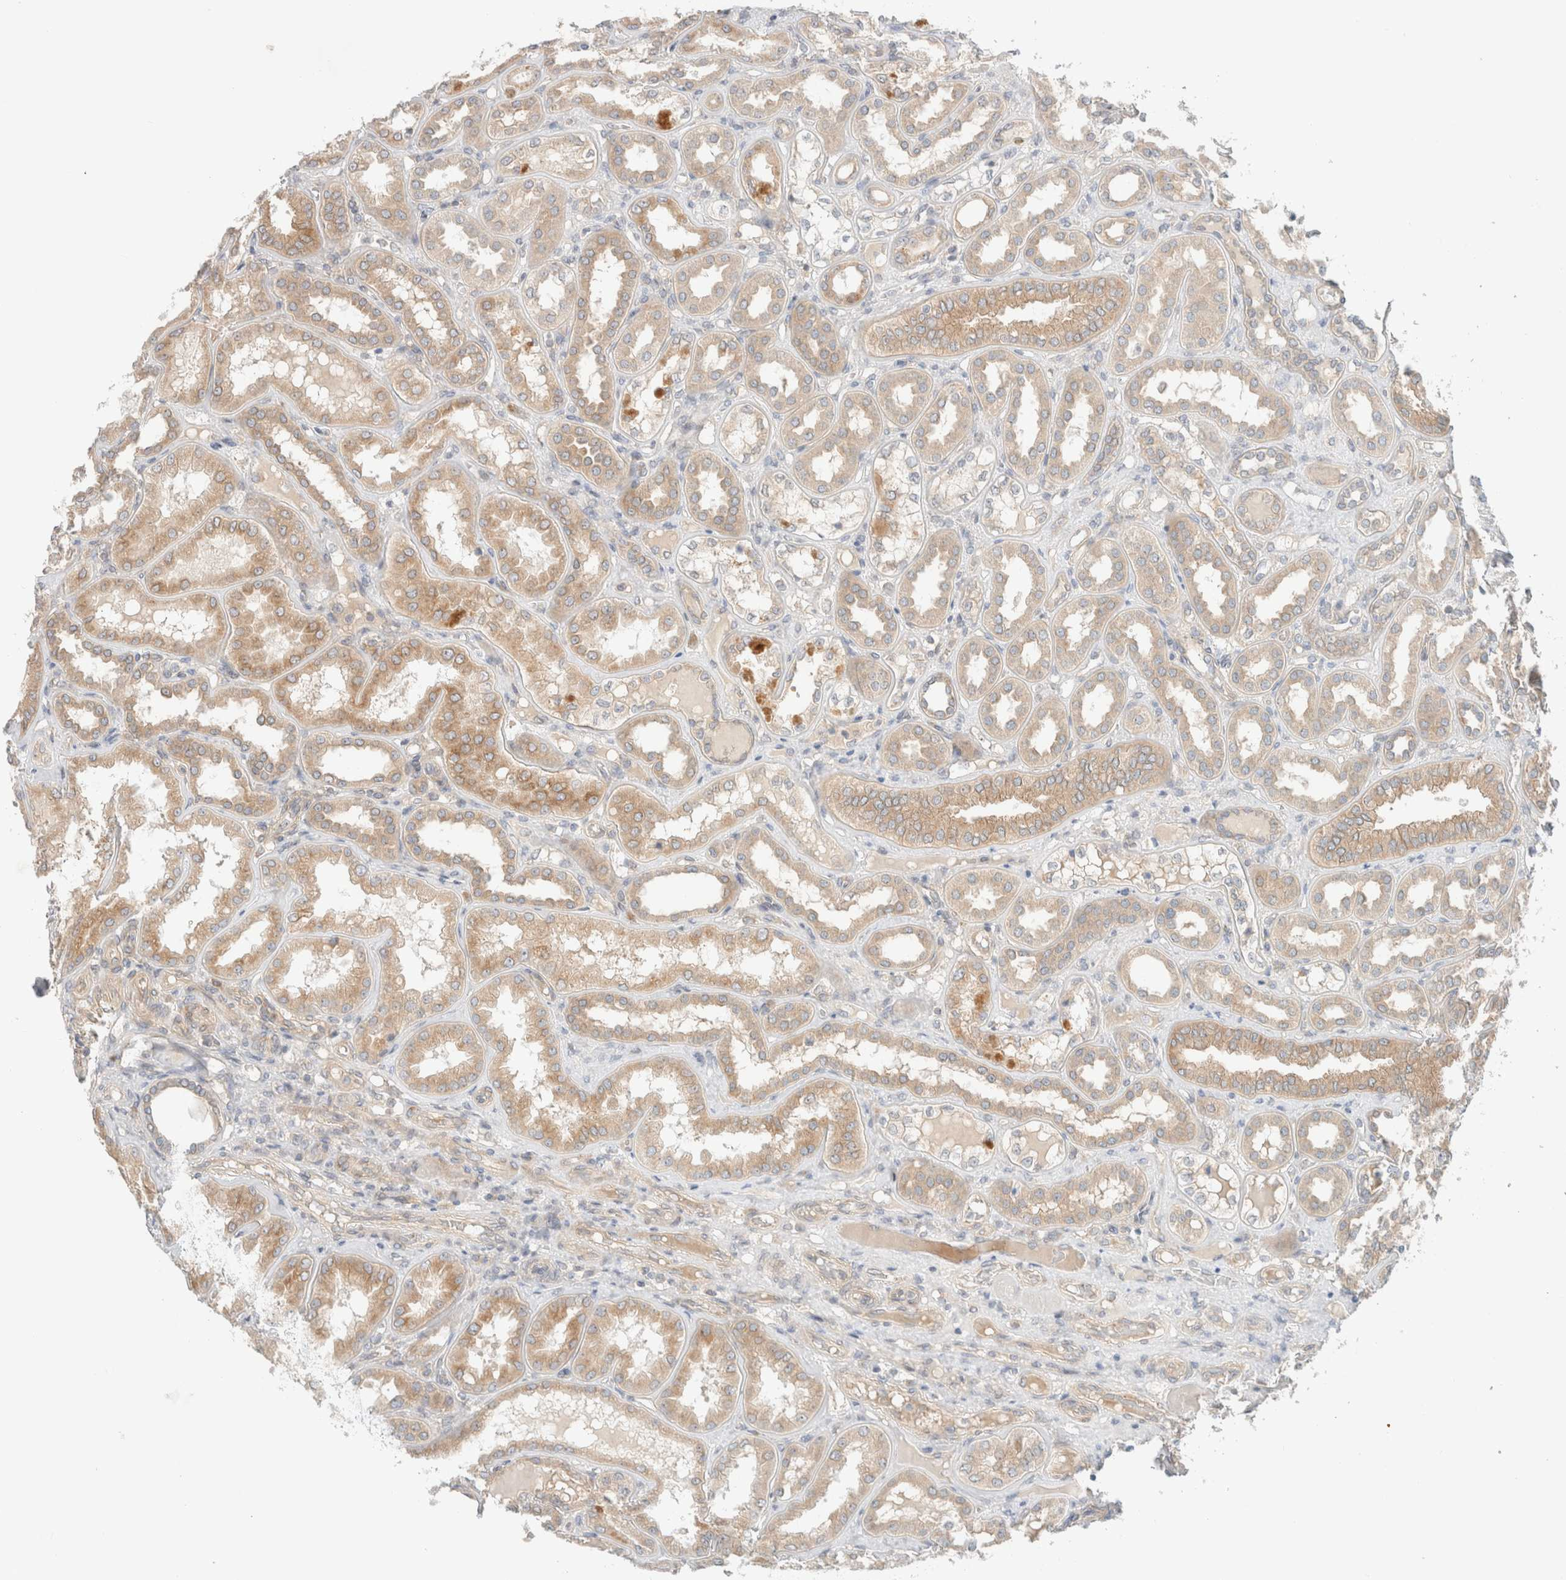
{"staining": {"intensity": "weak", "quantity": ">75%", "location": "cytoplasmic/membranous"}, "tissue": "kidney", "cell_type": "Cells in glomeruli", "image_type": "normal", "snomed": [{"axis": "morphology", "description": "Normal tissue, NOS"}, {"axis": "topography", "description": "Kidney"}], "caption": "A low amount of weak cytoplasmic/membranous positivity is seen in approximately >75% of cells in glomeruli in unremarkable kidney. The staining was performed using DAB (3,3'-diaminobenzidine) to visualize the protein expression in brown, while the nuclei were stained in blue with hematoxylin (Magnification: 20x).", "gene": "MARK3", "patient": {"sex": "female", "age": 56}}